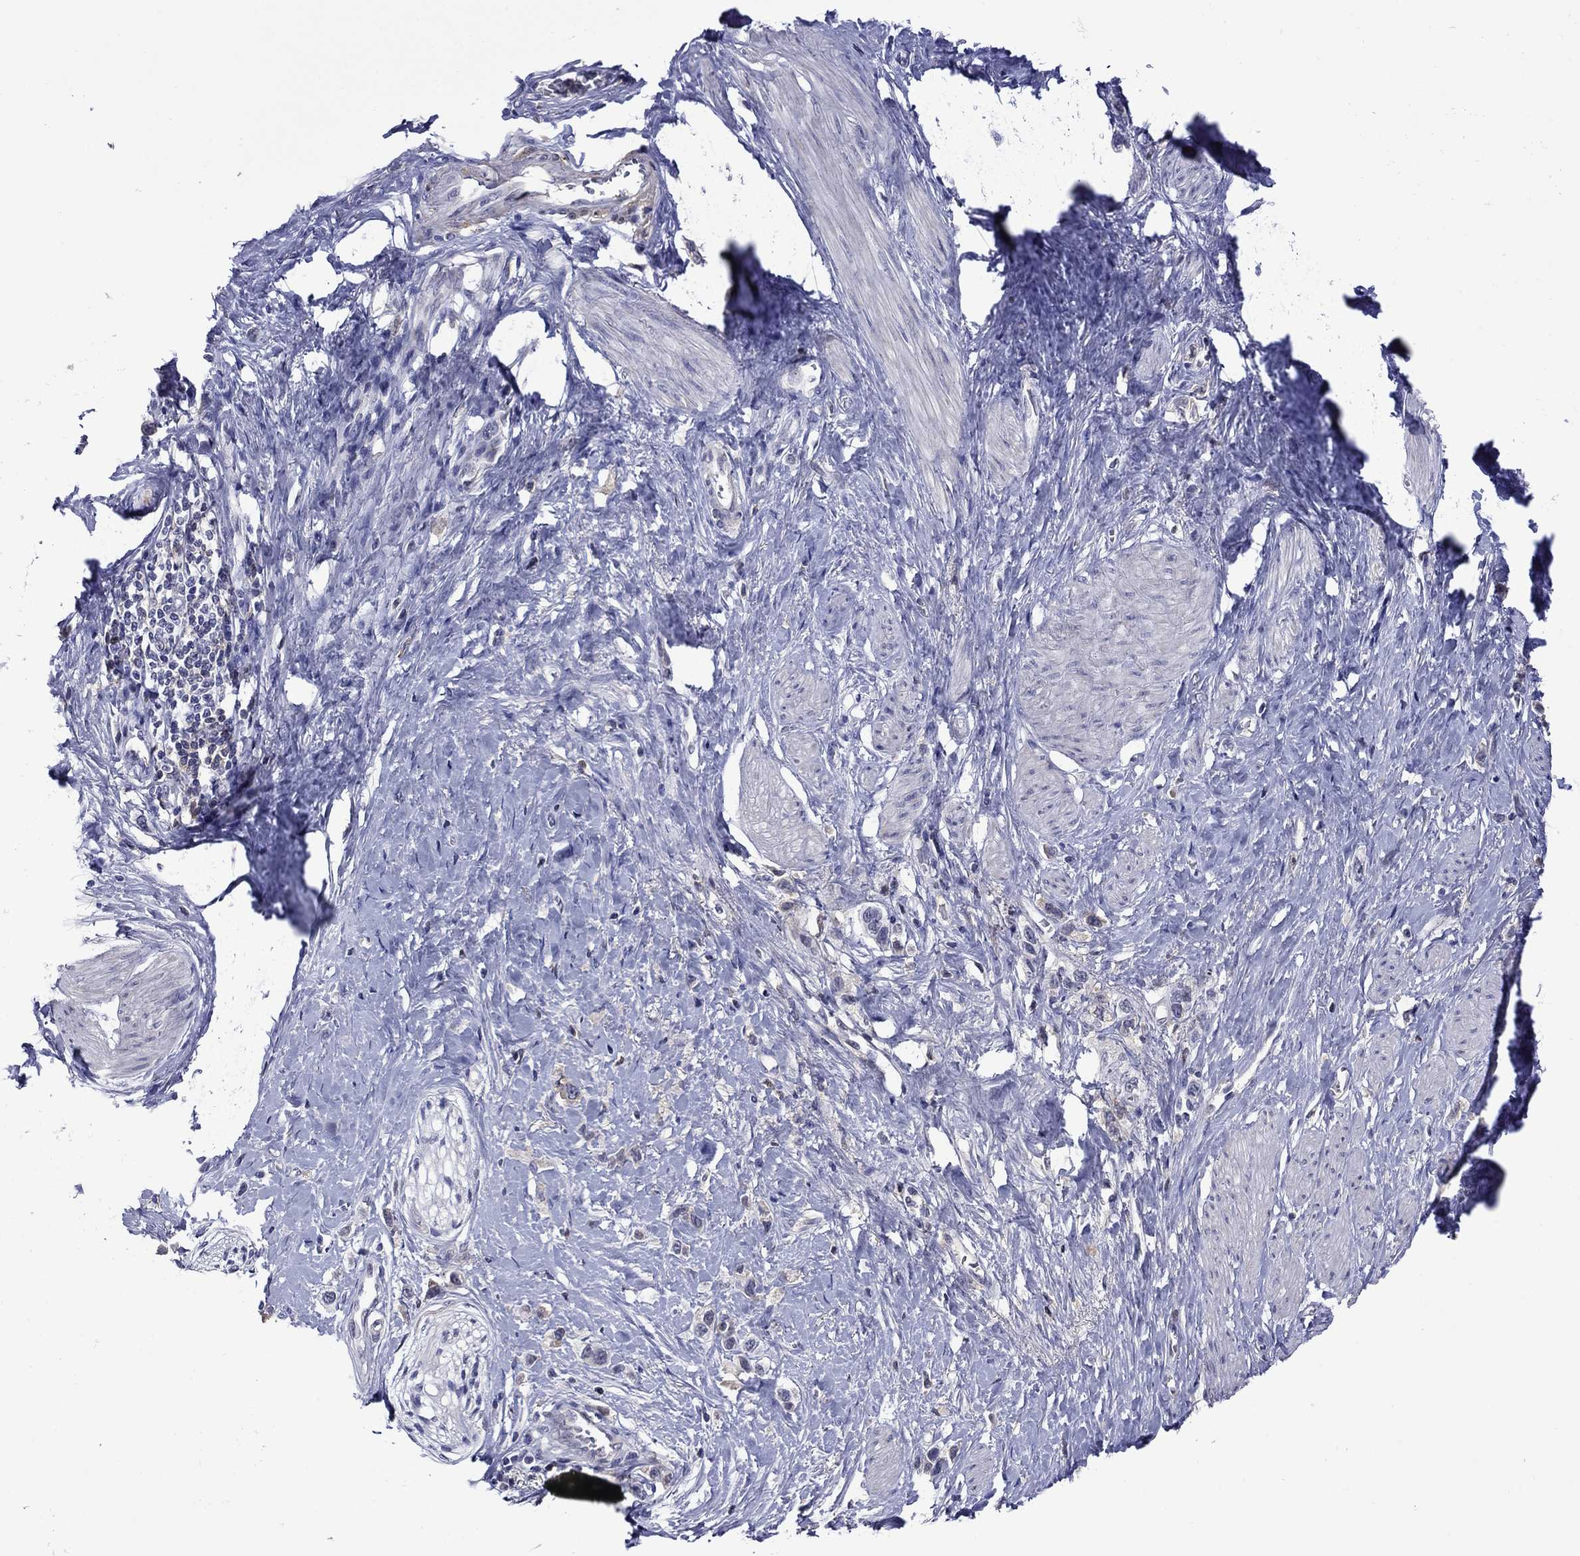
{"staining": {"intensity": "negative", "quantity": "none", "location": "none"}, "tissue": "stomach cancer", "cell_type": "Tumor cells", "image_type": "cancer", "snomed": [{"axis": "morphology", "description": "Normal tissue, NOS"}, {"axis": "morphology", "description": "Adenocarcinoma, NOS"}, {"axis": "morphology", "description": "Adenocarcinoma, High grade"}, {"axis": "topography", "description": "Stomach, upper"}, {"axis": "topography", "description": "Stomach"}], "caption": "Immunohistochemistry photomicrograph of neoplastic tissue: human stomach cancer stained with DAB (3,3'-diaminobenzidine) reveals no significant protein positivity in tumor cells.", "gene": "APOA2", "patient": {"sex": "female", "age": 65}}